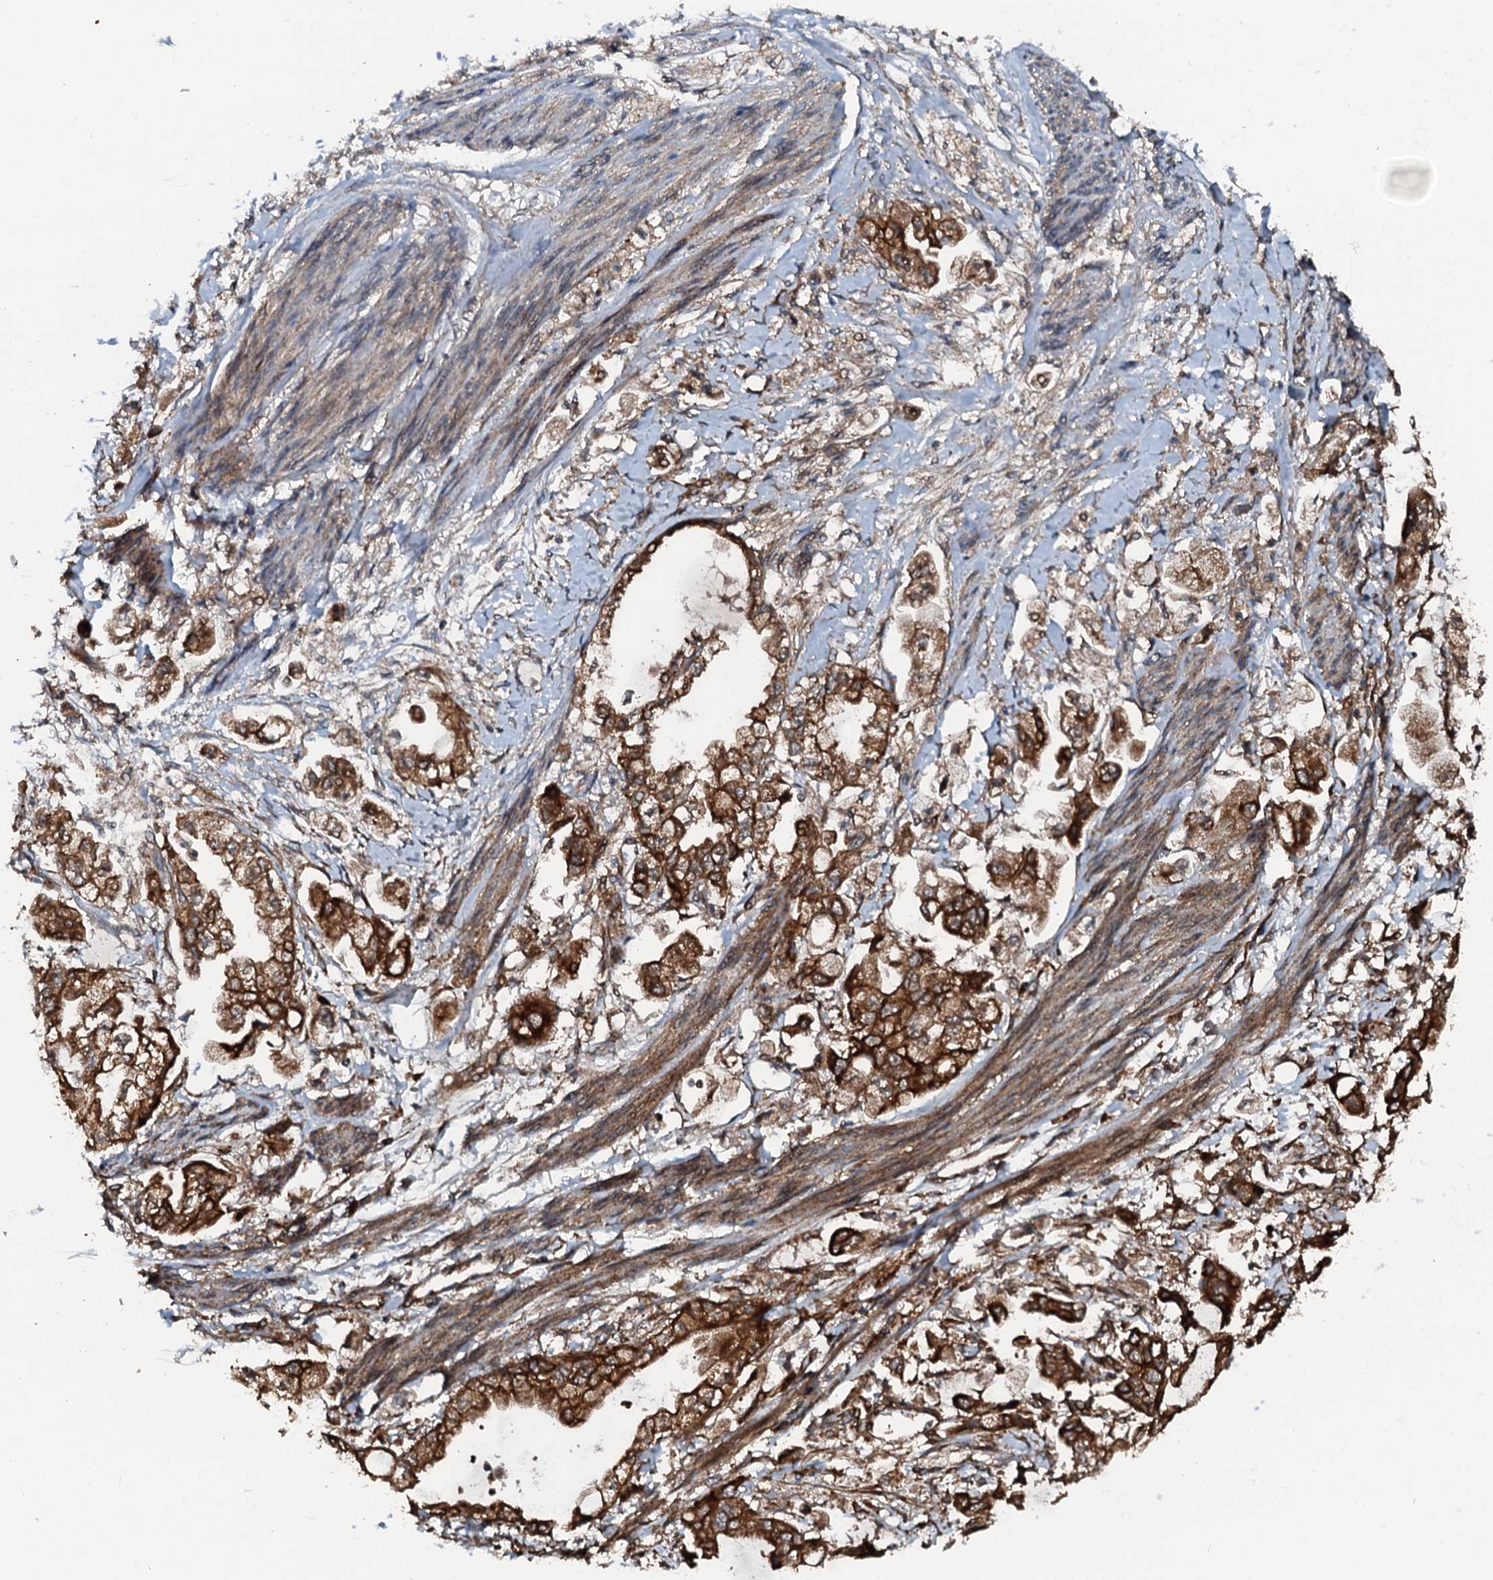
{"staining": {"intensity": "strong", "quantity": ">75%", "location": "cytoplasmic/membranous"}, "tissue": "stomach cancer", "cell_type": "Tumor cells", "image_type": "cancer", "snomed": [{"axis": "morphology", "description": "Adenocarcinoma, NOS"}, {"axis": "topography", "description": "Stomach"}], "caption": "Protein expression analysis of stomach cancer (adenocarcinoma) reveals strong cytoplasmic/membranous staining in approximately >75% of tumor cells. (Stains: DAB (3,3'-diaminobenzidine) in brown, nuclei in blue, Microscopy: brightfield microscopy at high magnification).", "gene": "FLYWCH1", "patient": {"sex": "male", "age": 62}}